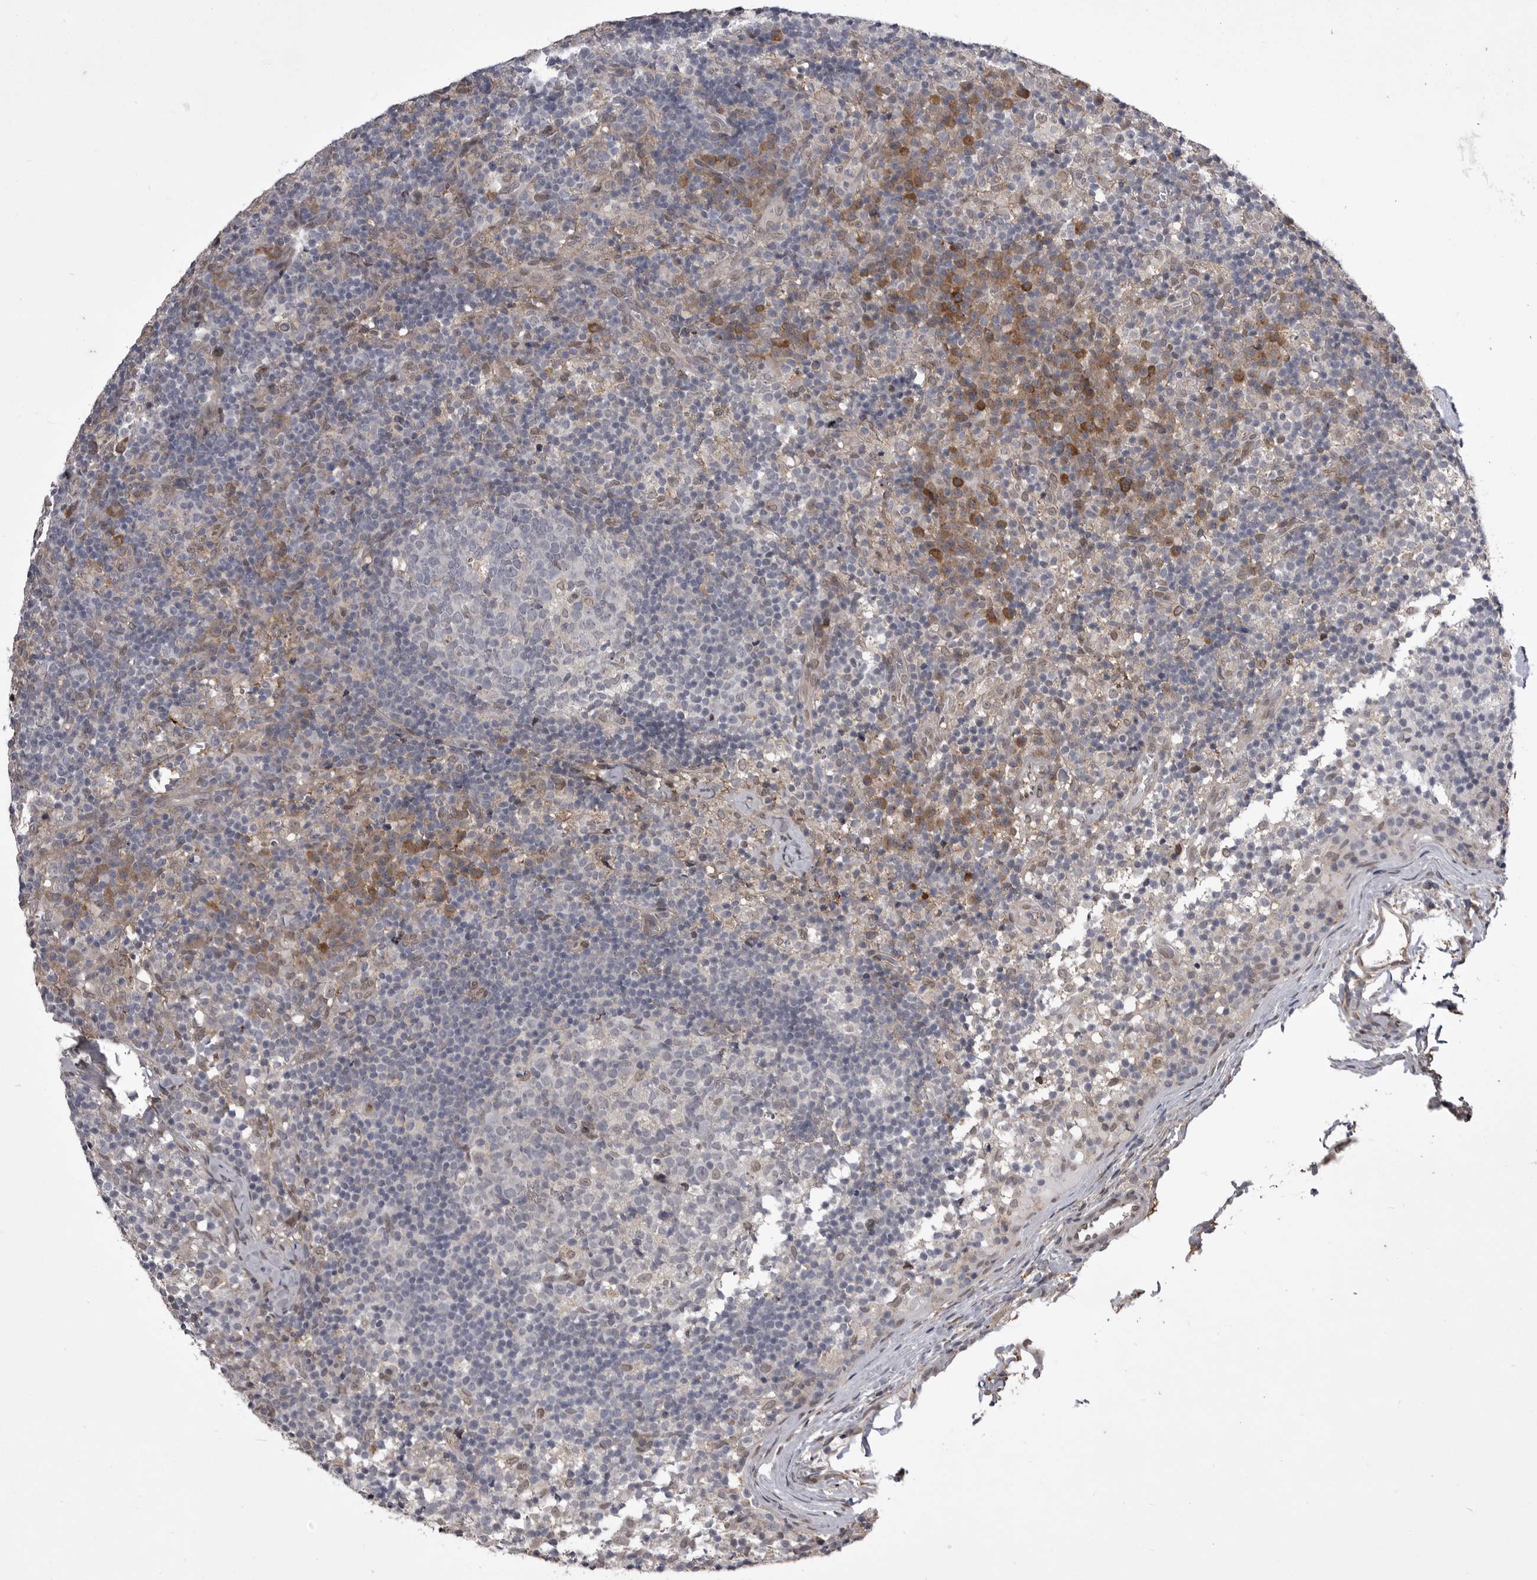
{"staining": {"intensity": "weak", "quantity": "<25%", "location": "cytoplasmic/membranous"}, "tissue": "lymph node", "cell_type": "Germinal center cells", "image_type": "normal", "snomed": [{"axis": "morphology", "description": "Normal tissue, NOS"}, {"axis": "morphology", "description": "Inflammation, NOS"}, {"axis": "topography", "description": "Lymph node"}], "caption": "This image is of unremarkable lymph node stained with IHC to label a protein in brown with the nuclei are counter-stained blue. There is no staining in germinal center cells. (DAB (3,3'-diaminobenzidine) IHC, high magnification).", "gene": "ABL1", "patient": {"sex": "male", "age": 55}}